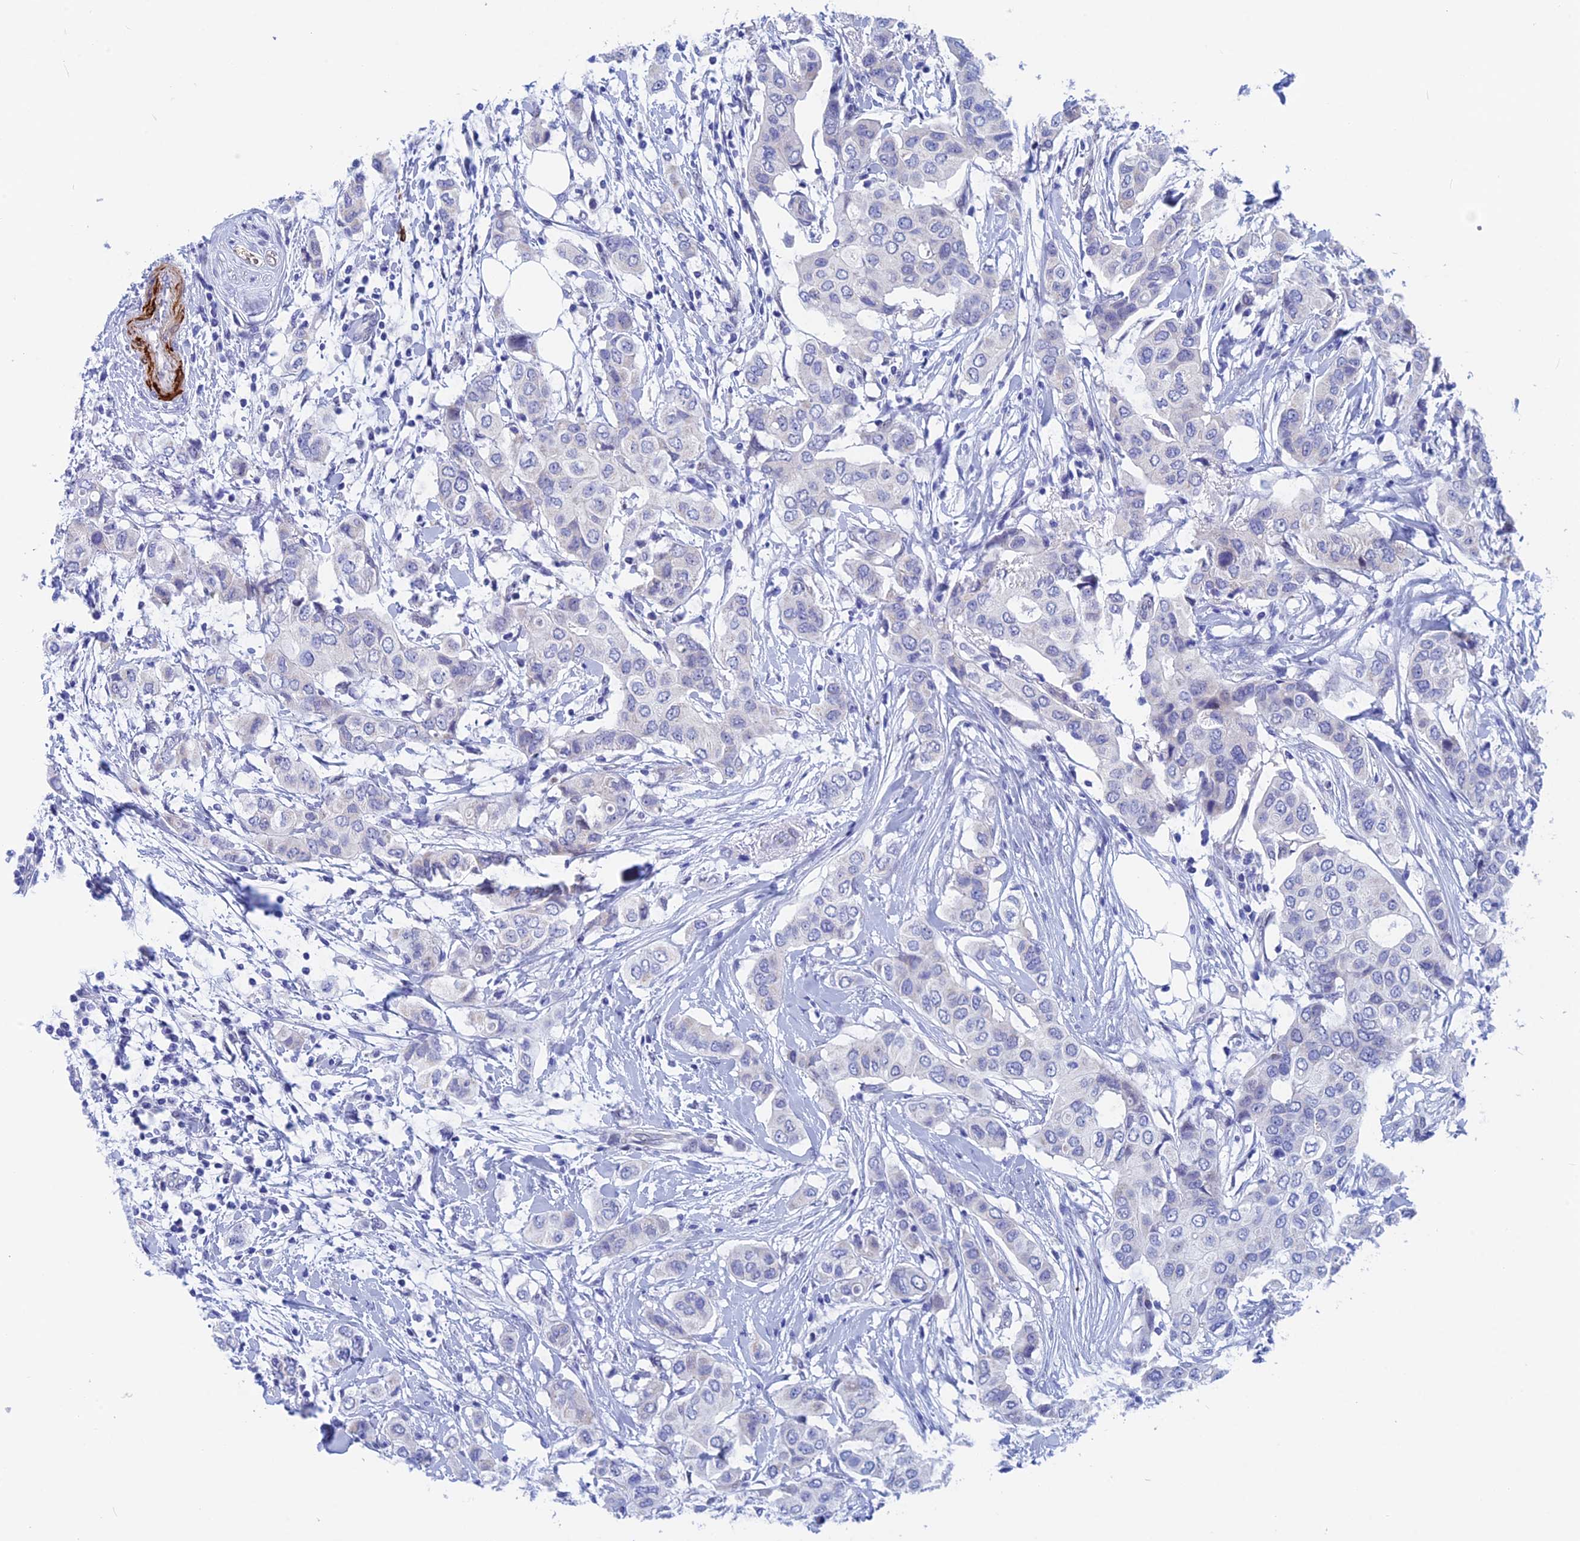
{"staining": {"intensity": "negative", "quantity": "none", "location": "none"}, "tissue": "breast cancer", "cell_type": "Tumor cells", "image_type": "cancer", "snomed": [{"axis": "morphology", "description": "Lobular carcinoma"}, {"axis": "topography", "description": "Breast"}], "caption": "Immunohistochemistry (IHC) photomicrograph of human breast lobular carcinoma stained for a protein (brown), which displays no staining in tumor cells. The staining is performed using DAB (3,3'-diaminobenzidine) brown chromogen with nuclei counter-stained in using hematoxylin.", "gene": "WDR83", "patient": {"sex": "female", "age": 51}}